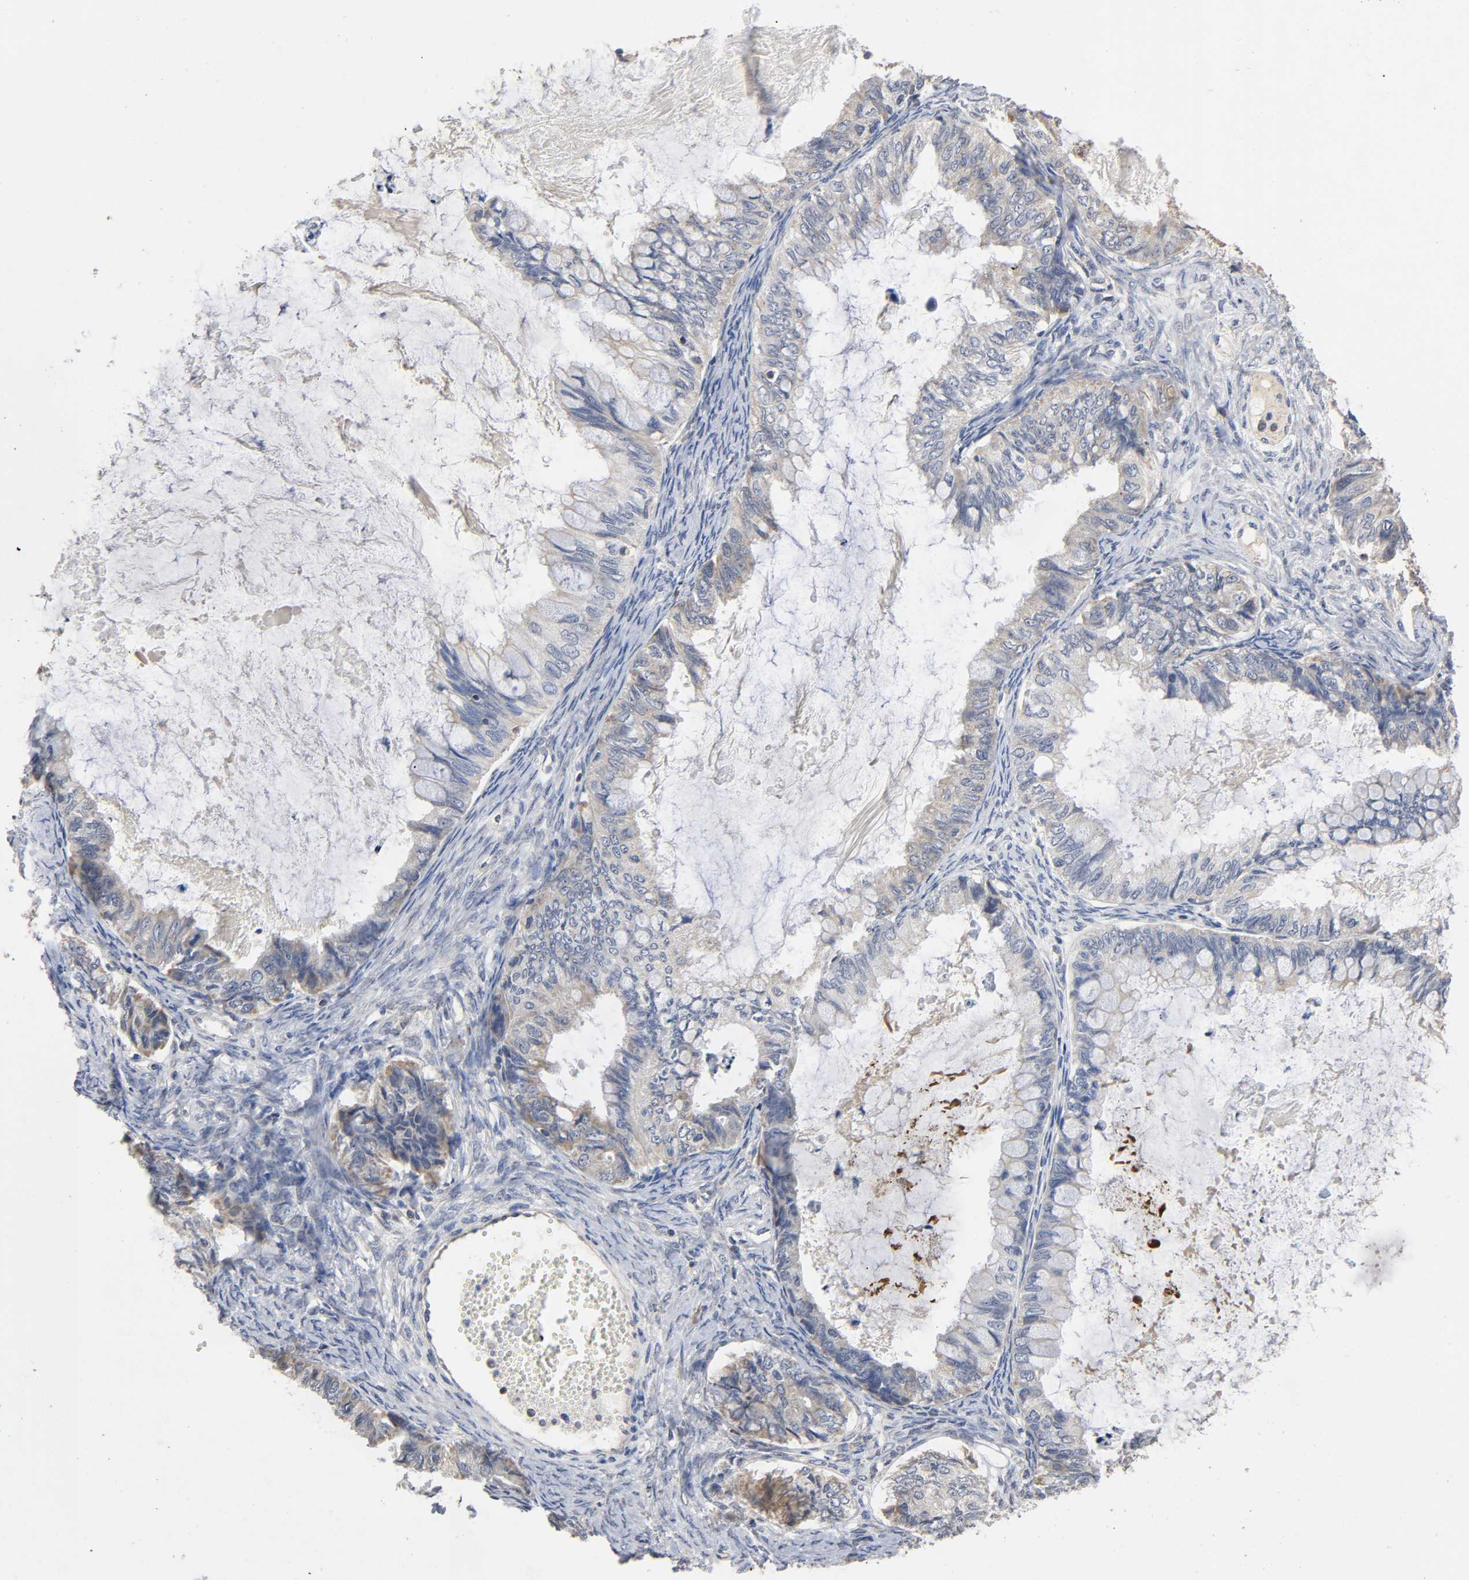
{"staining": {"intensity": "moderate", "quantity": ">75%", "location": "cytoplasmic/membranous"}, "tissue": "ovarian cancer", "cell_type": "Tumor cells", "image_type": "cancer", "snomed": [{"axis": "morphology", "description": "Cystadenocarcinoma, mucinous, NOS"}, {"axis": "topography", "description": "Ovary"}], "caption": "DAB (3,3'-diaminobenzidine) immunohistochemical staining of ovarian cancer exhibits moderate cytoplasmic/membranous protein staining in about >75% of tumor cells.", "gene": "SYT16", "patient": {"sex": "female", "age": 80}}